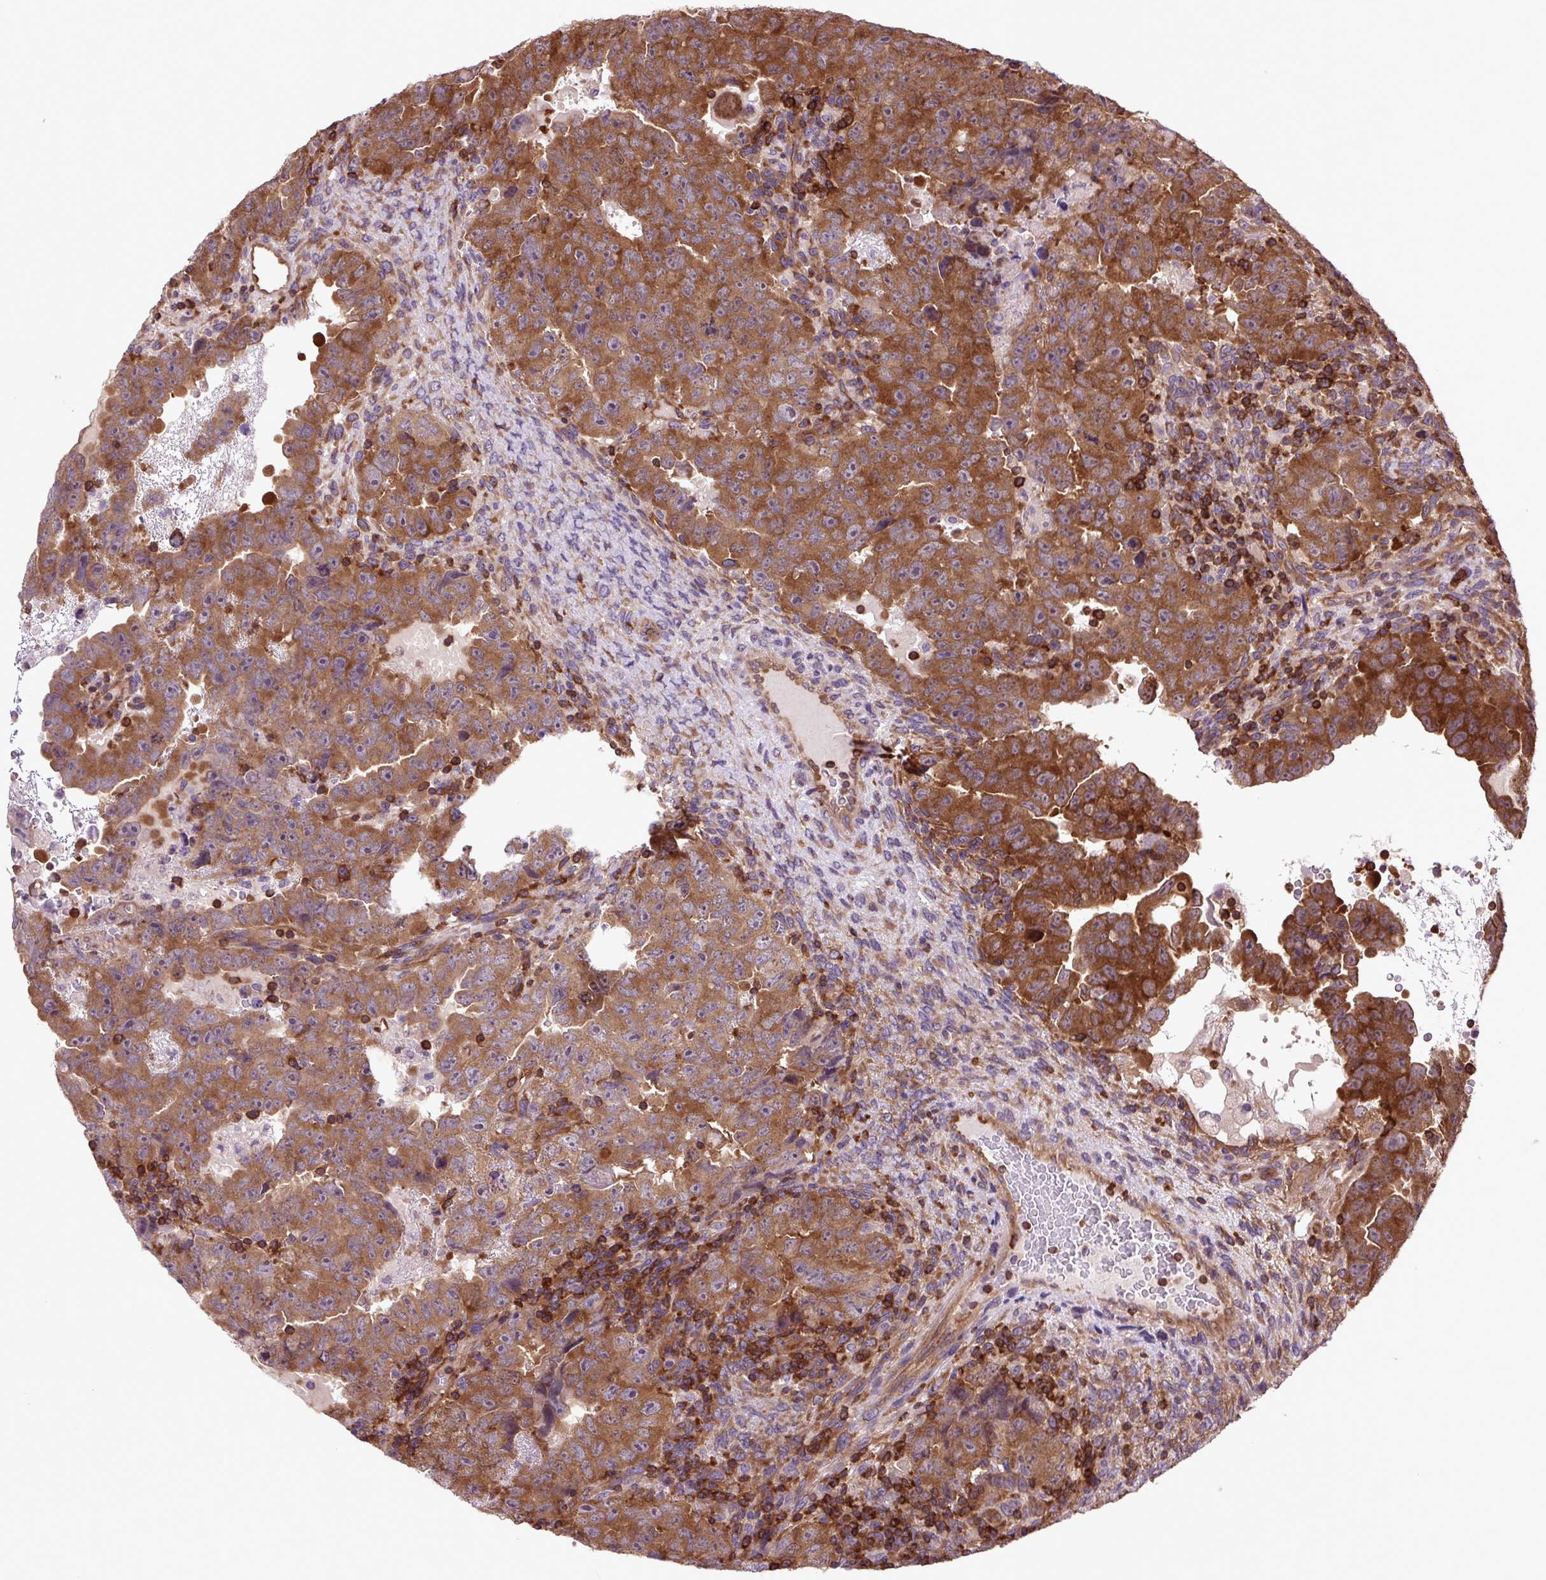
{"staining": {"intensity": "strong", "quantity": ">75%", "location": "cytoplasmic/membranous"}, "tissue": "testis cancer", "cell_type": "Tumor cells", "image_type": "cancer", "snomed": [{"axis": "morphology", "description": "Carcinoma, Embryonal, NOS"}, {"axis": "topography", "description": "Testis"}], "caption": "Testis cancer tissue reveals strong cytoplasmic/membranous staining in approximately >75% of tumor cells, visualized by immunohistochemistry.", "gene": "PLCG1", "patient": {"sex": "male", "age": 24}}